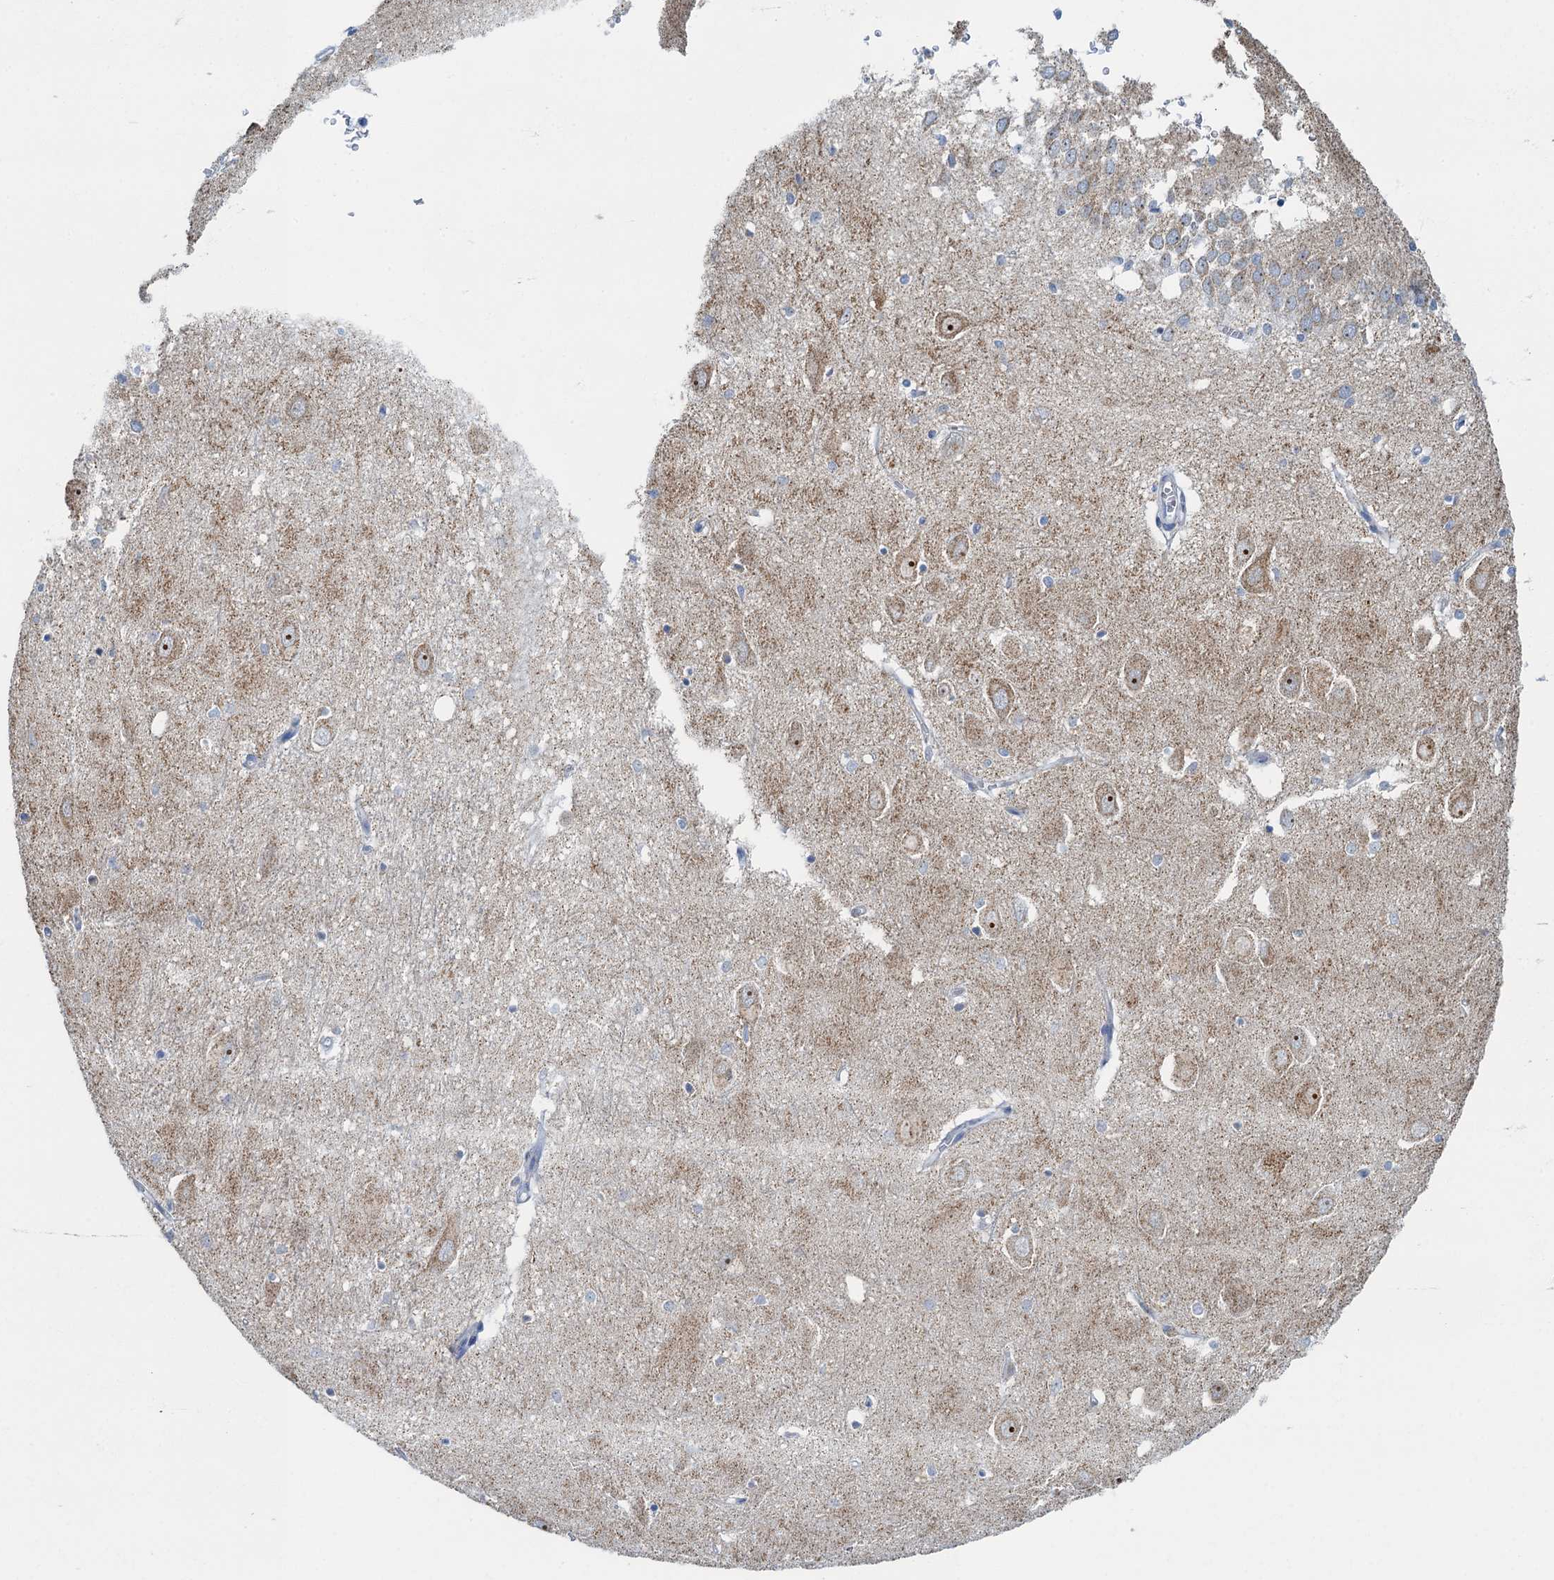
{"staining": {"intensity": "negative", "quantity": "none", "location": "none"}, "tissue": "hippocampus", "cell_type": "Glial cells", "image_type": "normal", "snomed": [{"axis": "morphology", "description": "Normal tissue, NOS"}, {"axis": "topography", "description": "Hippocampus"}], "caption": "Glial cells show no significant protein positivity in unremarkable hippocampus. (Brightfield microscopy of DAB immunohistochemistry at high magnification).", "gene": "RAD9B", "patient": {"sex": "female", "age": 64}}